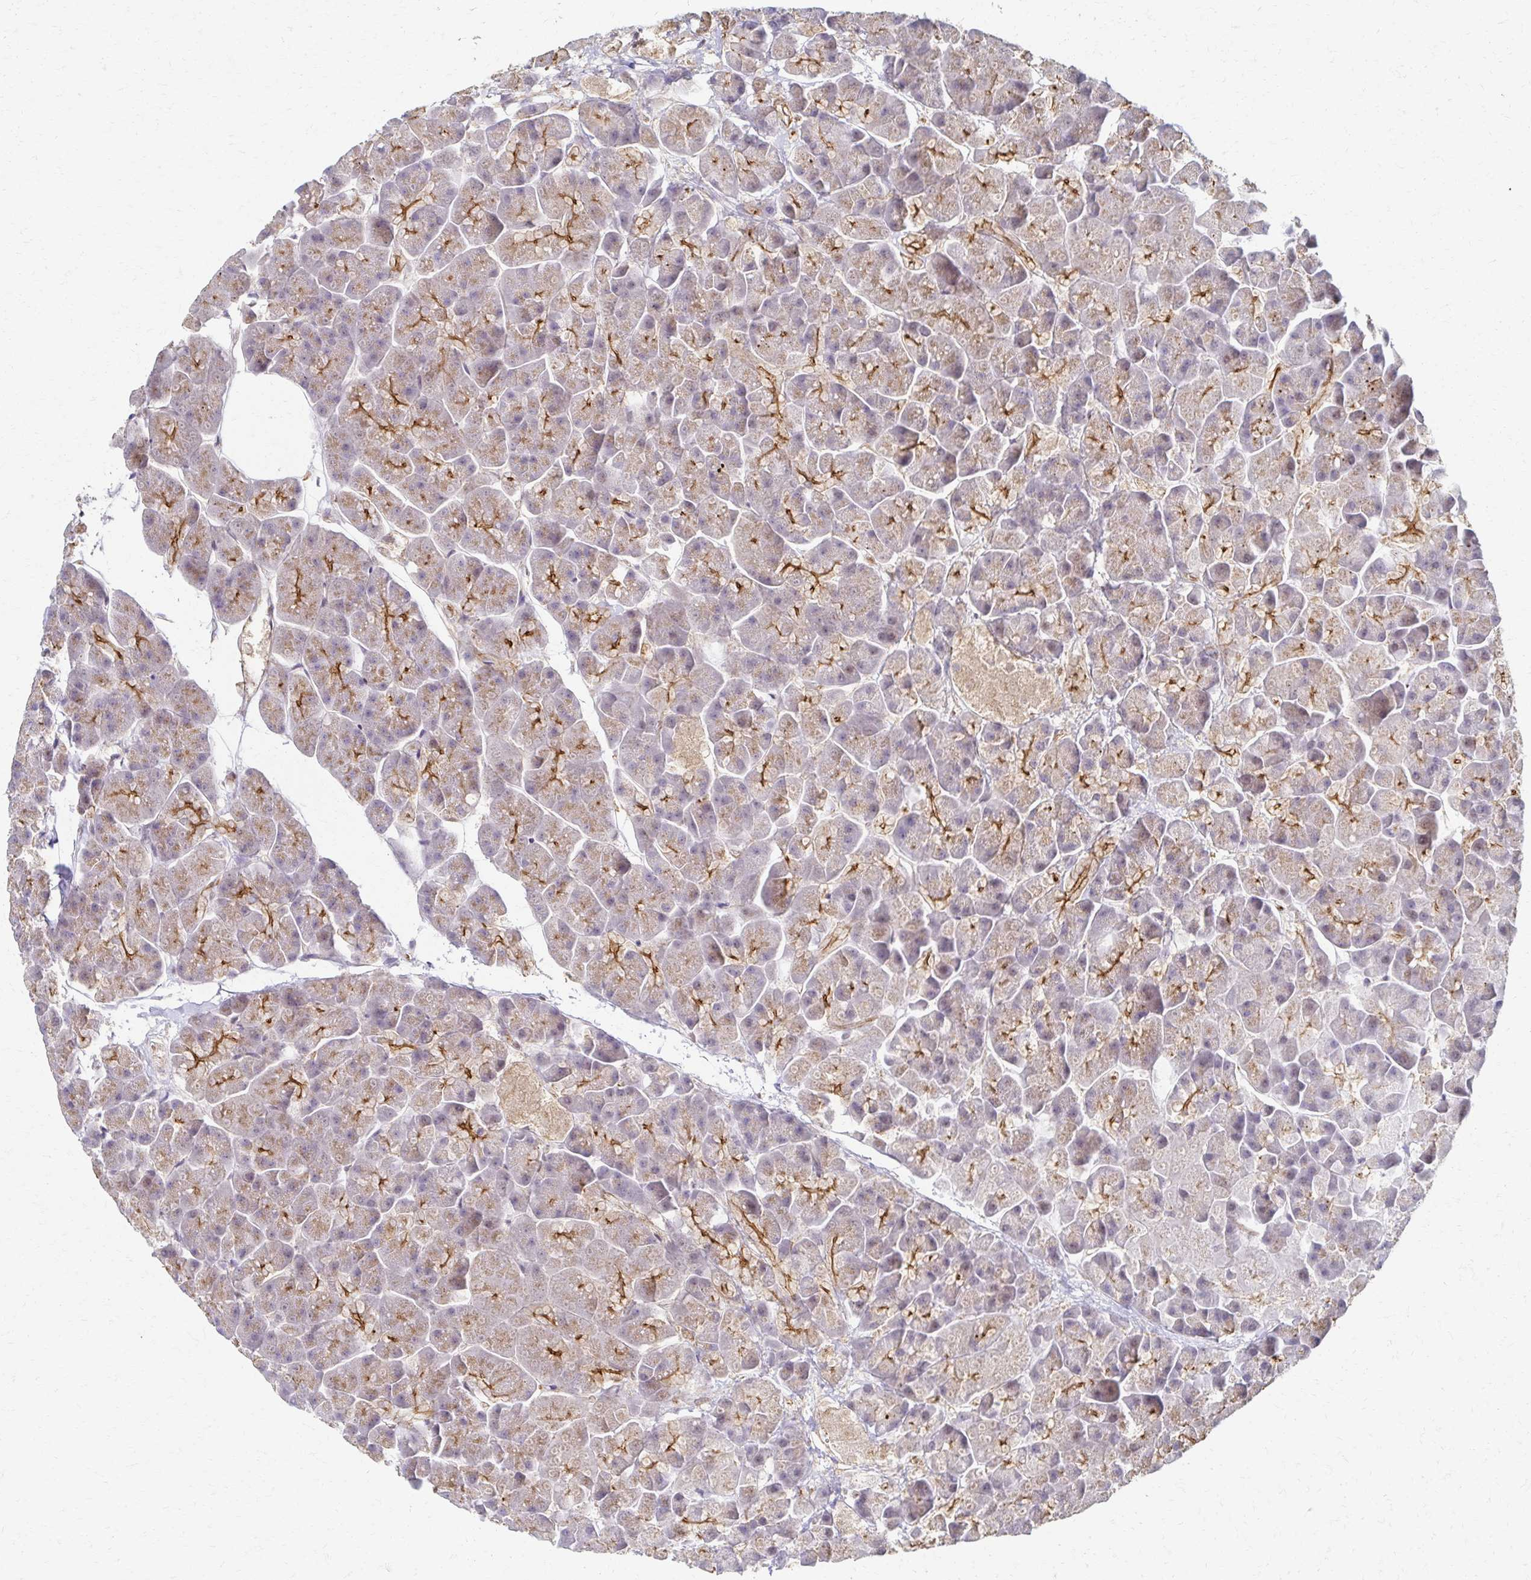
{"staining": {"intensity": "weak", "quantity": "25%-75%", "location": "cytoplasmic/membranous"}, "tissue": "pancreas", "cell_type": "Exocrine glandular cells", "image_type": "normal", "snomed": [{"axis": "morphology", "description": "Normal tissue, NOS"}, {"axis": "topography", "description": "Pancreas"}, {"axis": "topography", "description": "Peripheral nerve tissue"}], "caption": "The image exhibits a brown stain indicating the presence of a protein in the cytoplasmic/membranous of exocrine glandular cells in pancreas.", "gene": "SKA2", "patient": {"sex": "male", "age": 54}}